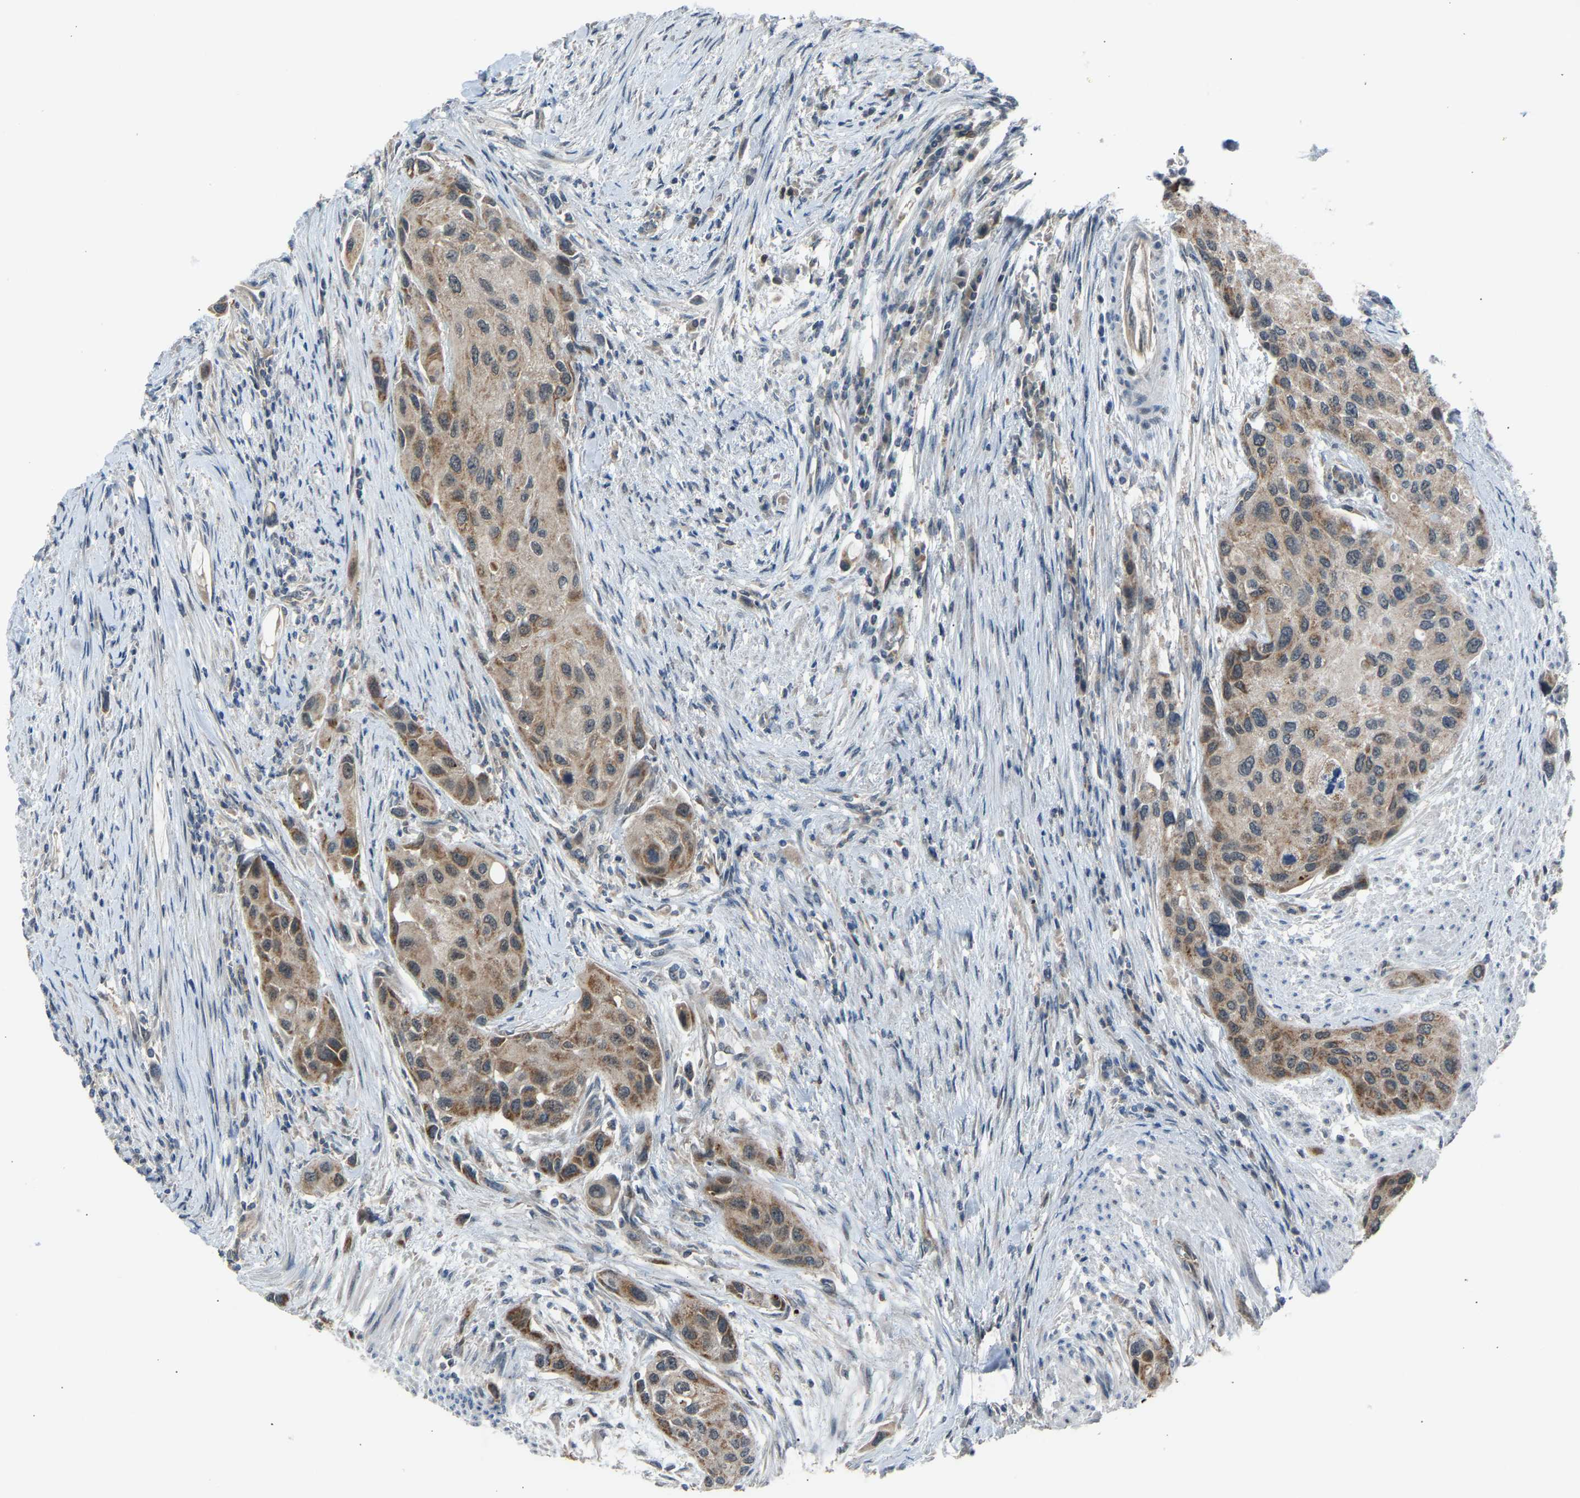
{"staining": {"intensity": "moderate", "quantity": "25%-75%", "location": "cytoplasmic/membranous"}, "tissue": "urothelial cancer", "cell_type": "Tumor cells", "image_type": "cancer", "snomed": [{"axis": "morphology", "description": "Urothelial carcinoma, High grade"}, {"axis": "topography", "description": "Urinary bladder"}], "caption": "This micrograph demonstrates urothelial cancer stained with IHC to label a protein in brown. The cytoplasmic/membranous of tumor cells show moderate positivity for the protein. Nuclei are counter-stained blue.", "gene": "SLIRP", "patient": {"sex": "female", "age": 56}}